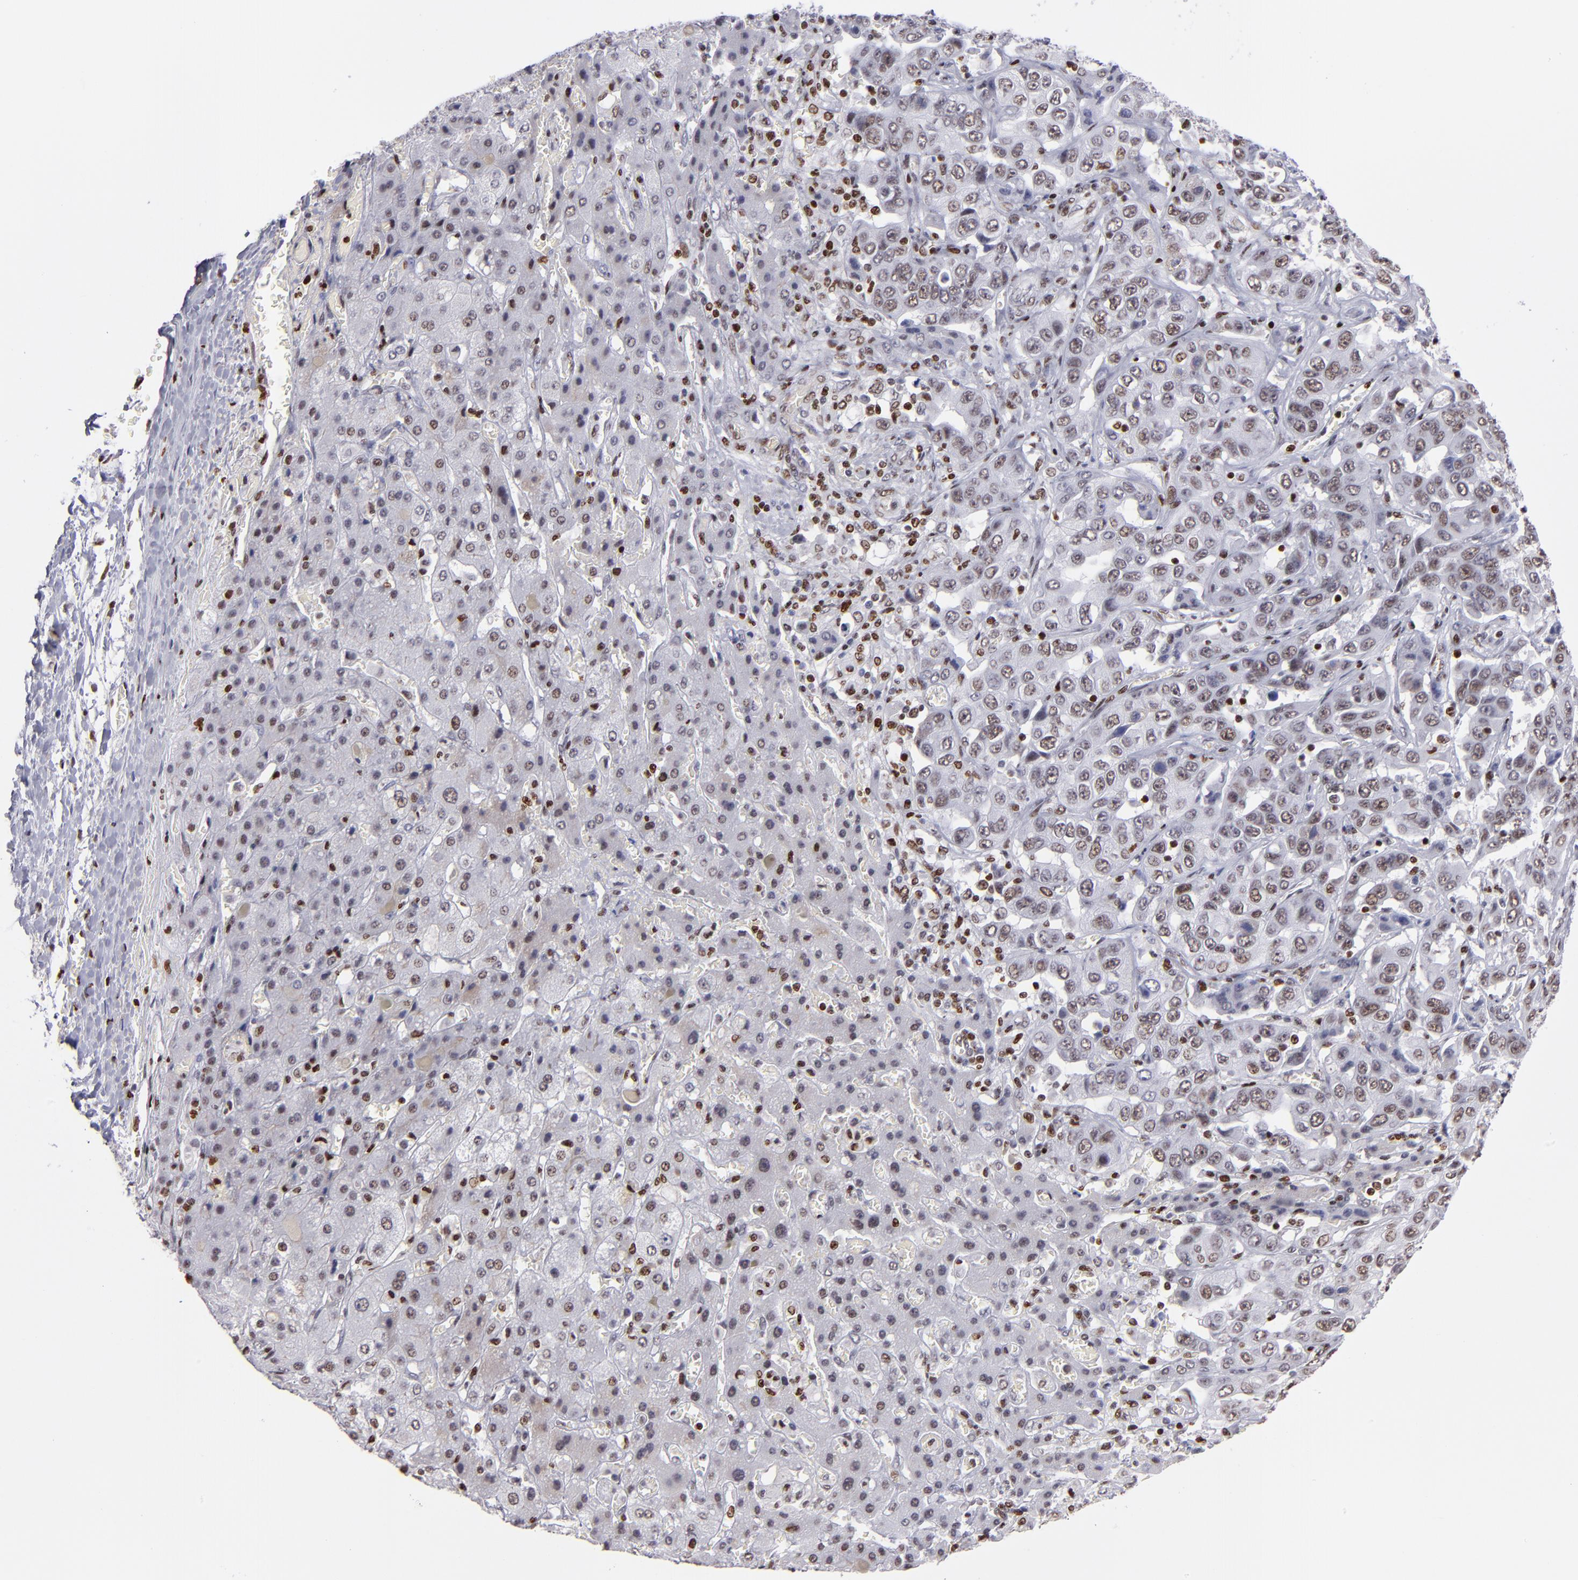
{"staining": {"intensity": "weak", "quantity": "25%-75%", "location": "nuclear"}, "tissue": "liver cancer", "cell_type": "Tumor cells", "image_type": "cancer", "snomed": [{"axis": "morphology", "description": "Cholangiocarcinoma"}, {"axis": "topography", "description": "Liver"}], "caption": "High-magnification brightfield microscopy of liver cancer (cholangiocarcinoma) stained with DAB (3,3'-diaminobenzidine) (brown) and counterstained with hematoxylin (blue). tumor cells exhibit weak nuclear expression is identified in about25%-75% of cells.", "gene": "POLA1", "patient": {"sex": "female", "age": 52}}